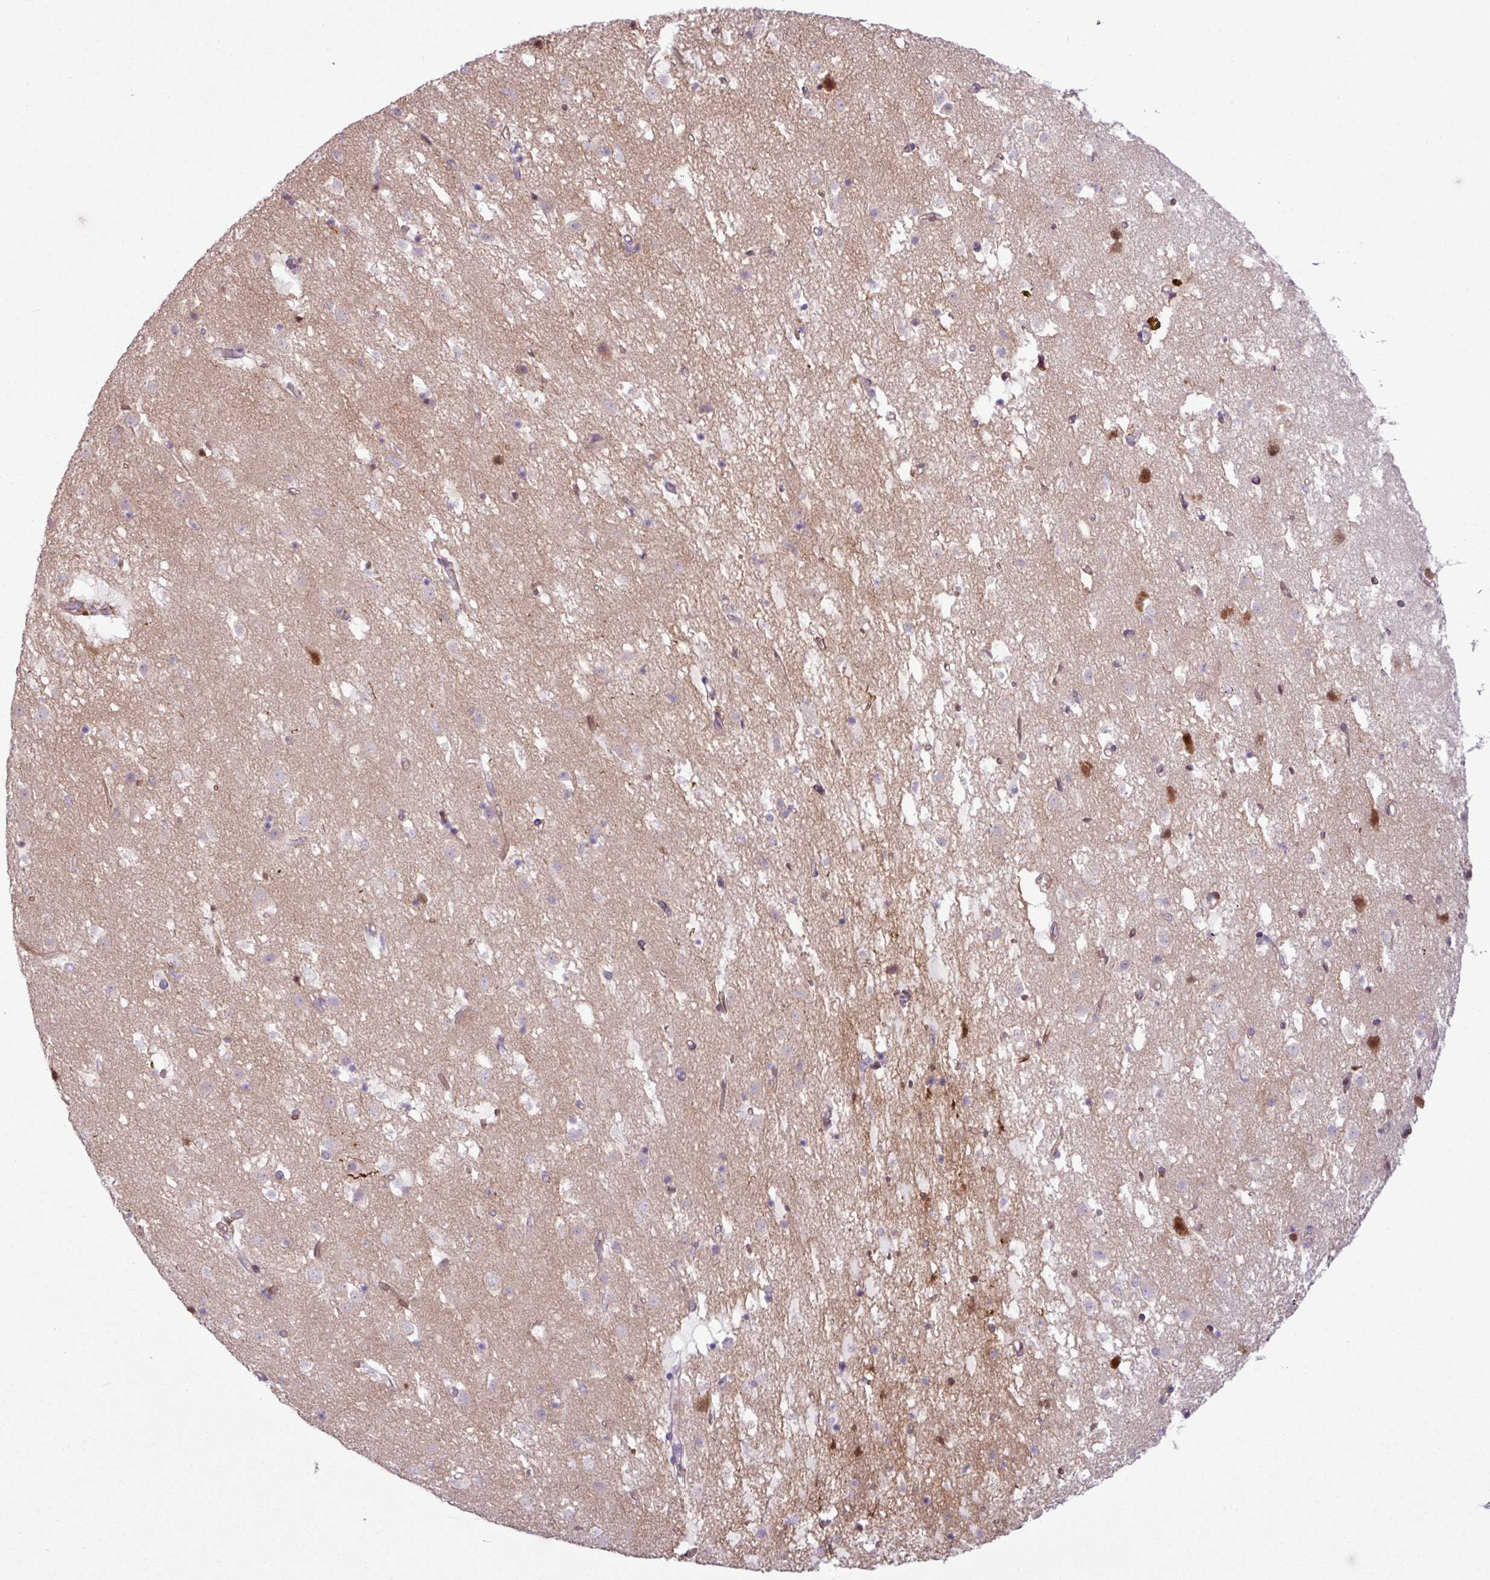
{"staining": {"intensity": "strong", "quantity": "25%-75%", "location": "cytoplasmic/membranous"}, "tissue": "caudate", "cell_type": "Glial cells", "image_type": "normal", "snomed": [{"axis": "morphology", "description": "Normal tissue, NOS"}, {"axis": "topography", "description": "Lateral ventricle wall"}], "caption": "Immunohistochemical staining of benign caudate demonstrates 25%-75% levels of strong cytoplasmic/membranous protein positivity in about 25%-75% of glial cells.", "gene": "C4A", "patient": {"sex": "male", "age": 58}}